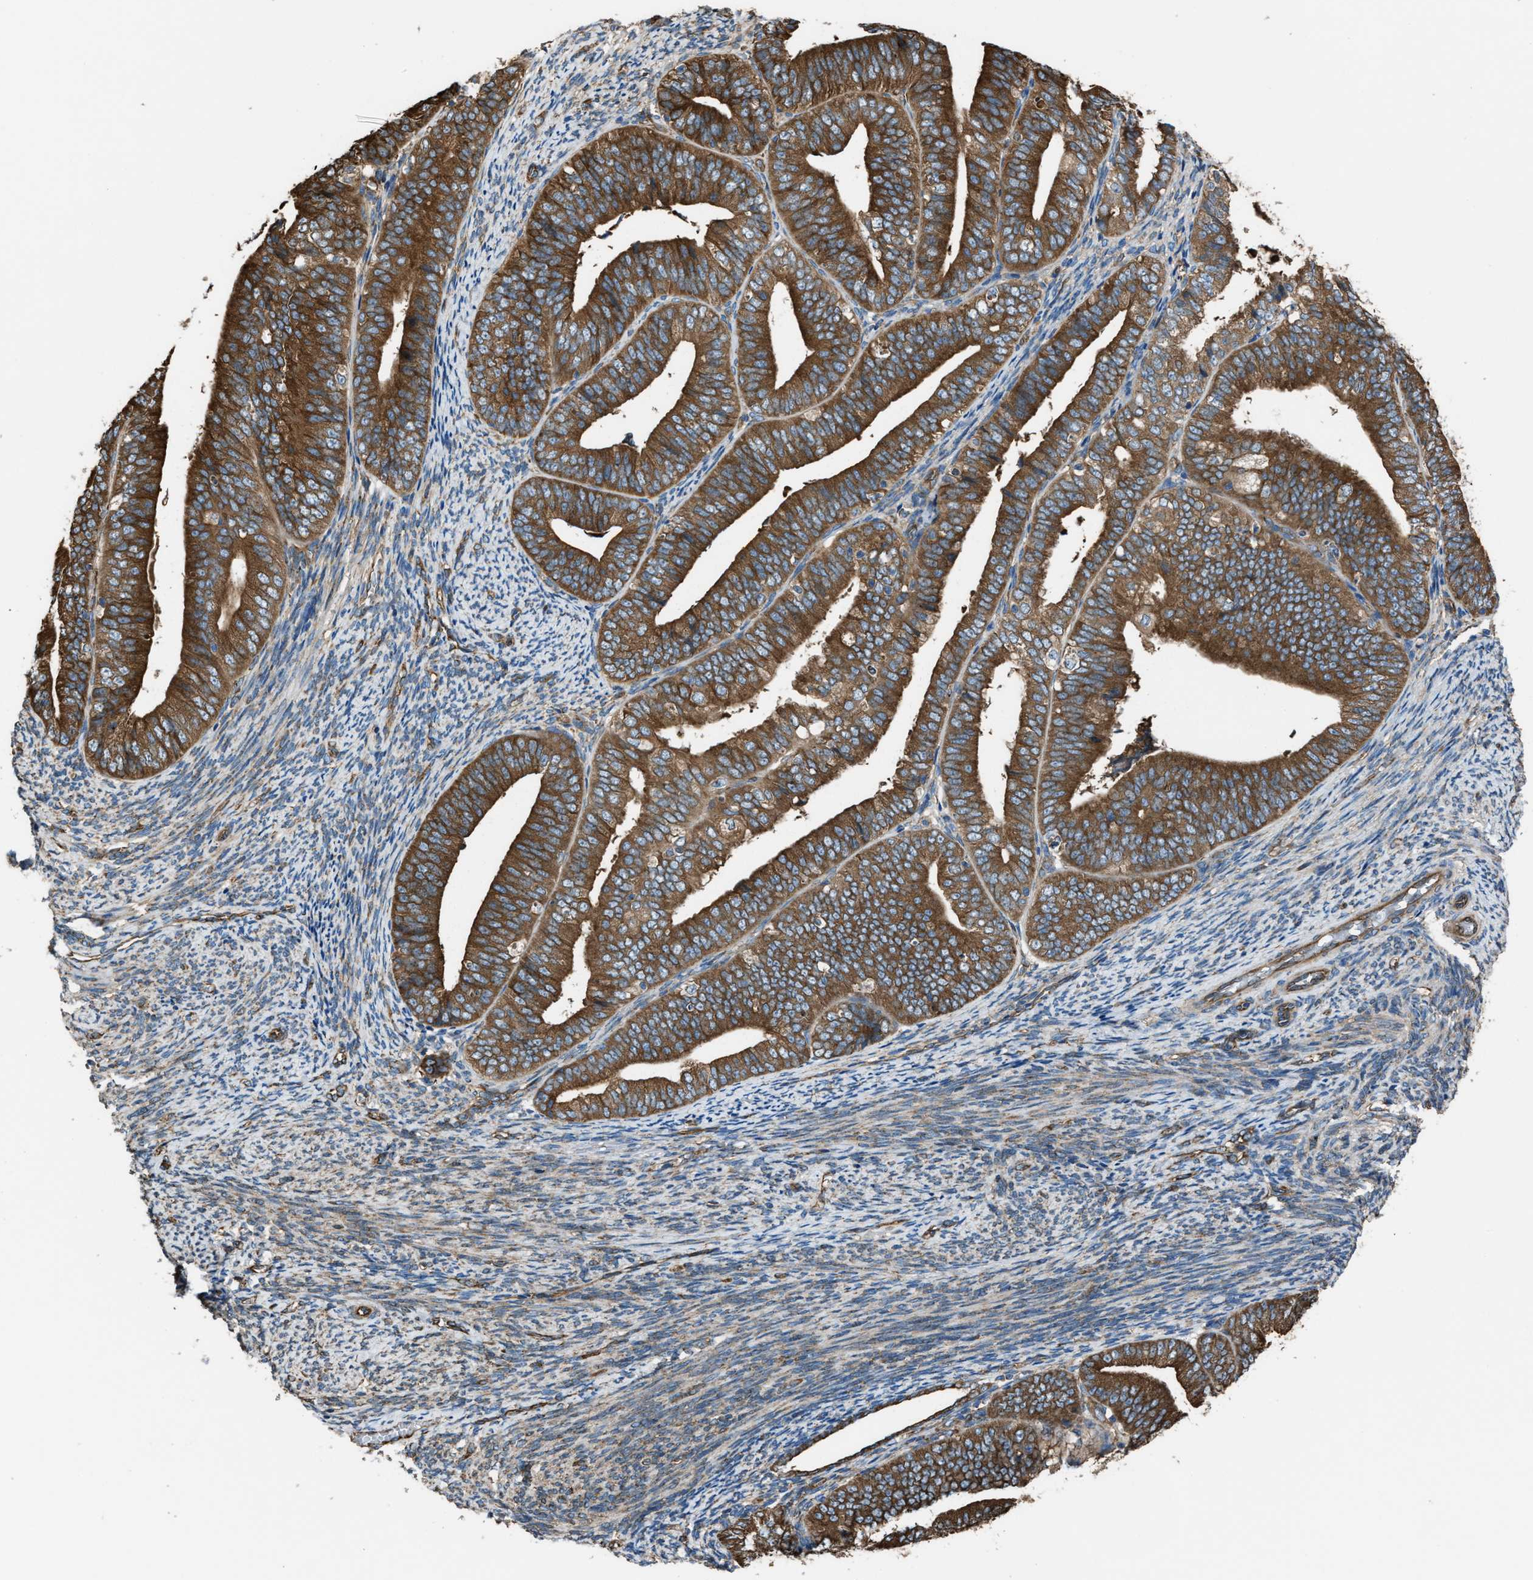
{"staining": {"intensity": "strong", "quantity": ">75%", "location": "cytoplasmic/membranous"}, "tissue": "endometrial cancer", "cell_type": "Tumor cells", "image_type": "cancer", "snomed": [{"axis": "morphology", "description": "Adenocarcinoma, NOS"}, {"axis": "topography", "description": "Endometrium"}], "caption": "Protein analysis of endometrial cancer (adenocarcinoma) tissue shows strong cytoplasmic/membranous expression in approximately >75% of tumor cells. The protein is shown in brown color, while the nuclei are stained blue.", "gene": "TRPC1", "patient": {"sex": "female", "age": 63}}